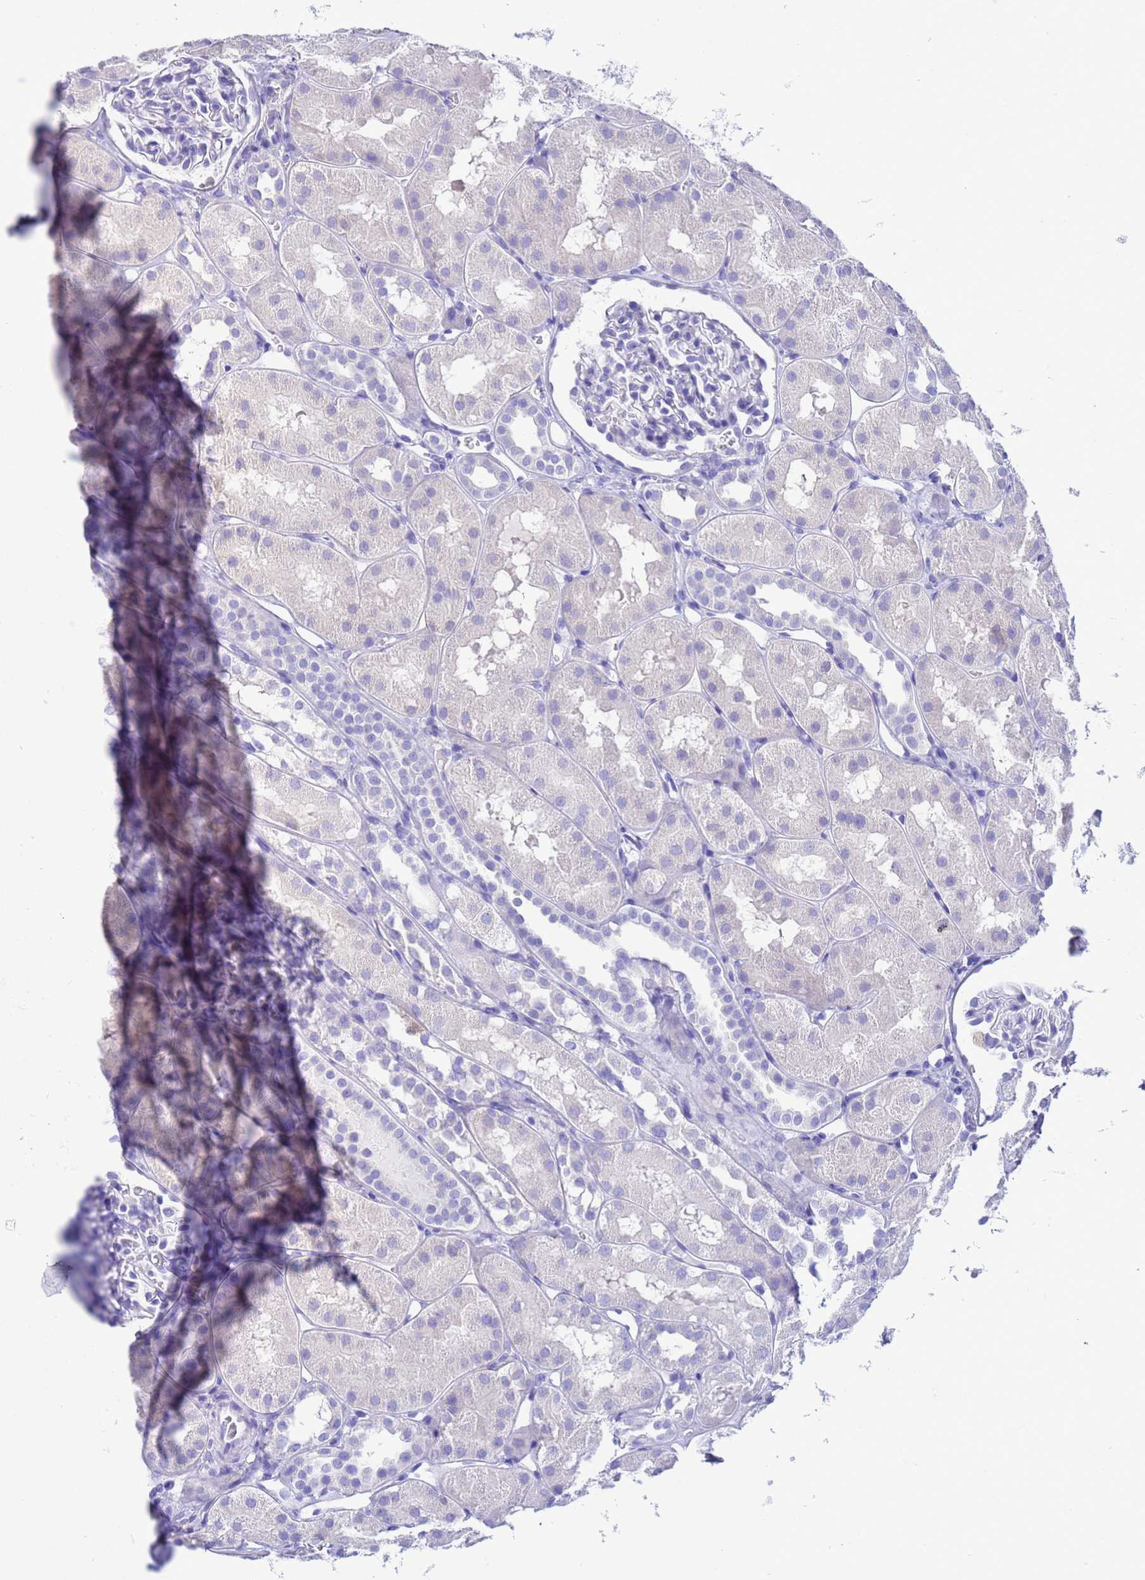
{"staining": {"intensity": "negative", "quantity": "none", "location": "none"}, "tissue": "kidney", "cell_type": "Cells in glomeruli", "image_type": "normal", "snomed": [{"axis": "morphology", "description": "Normal tissue, NOS"}, {"axis": "topography", "description": "Kidney"}, {"axis": "topography", "description": "Urinary bladder"}], "caption": "Immunohistochemical staining of benign kidney exhibits no significant staining in cells in glomeruli. (Stains: DAB (3,3'-diaminobenzidine) immunohistochemistry with hematoxylin counter stain, Microscopy: brightfield microscopy at high magnification).", "gene": "AKR1C2", "patient": {"sex": "male", "age": 16}}